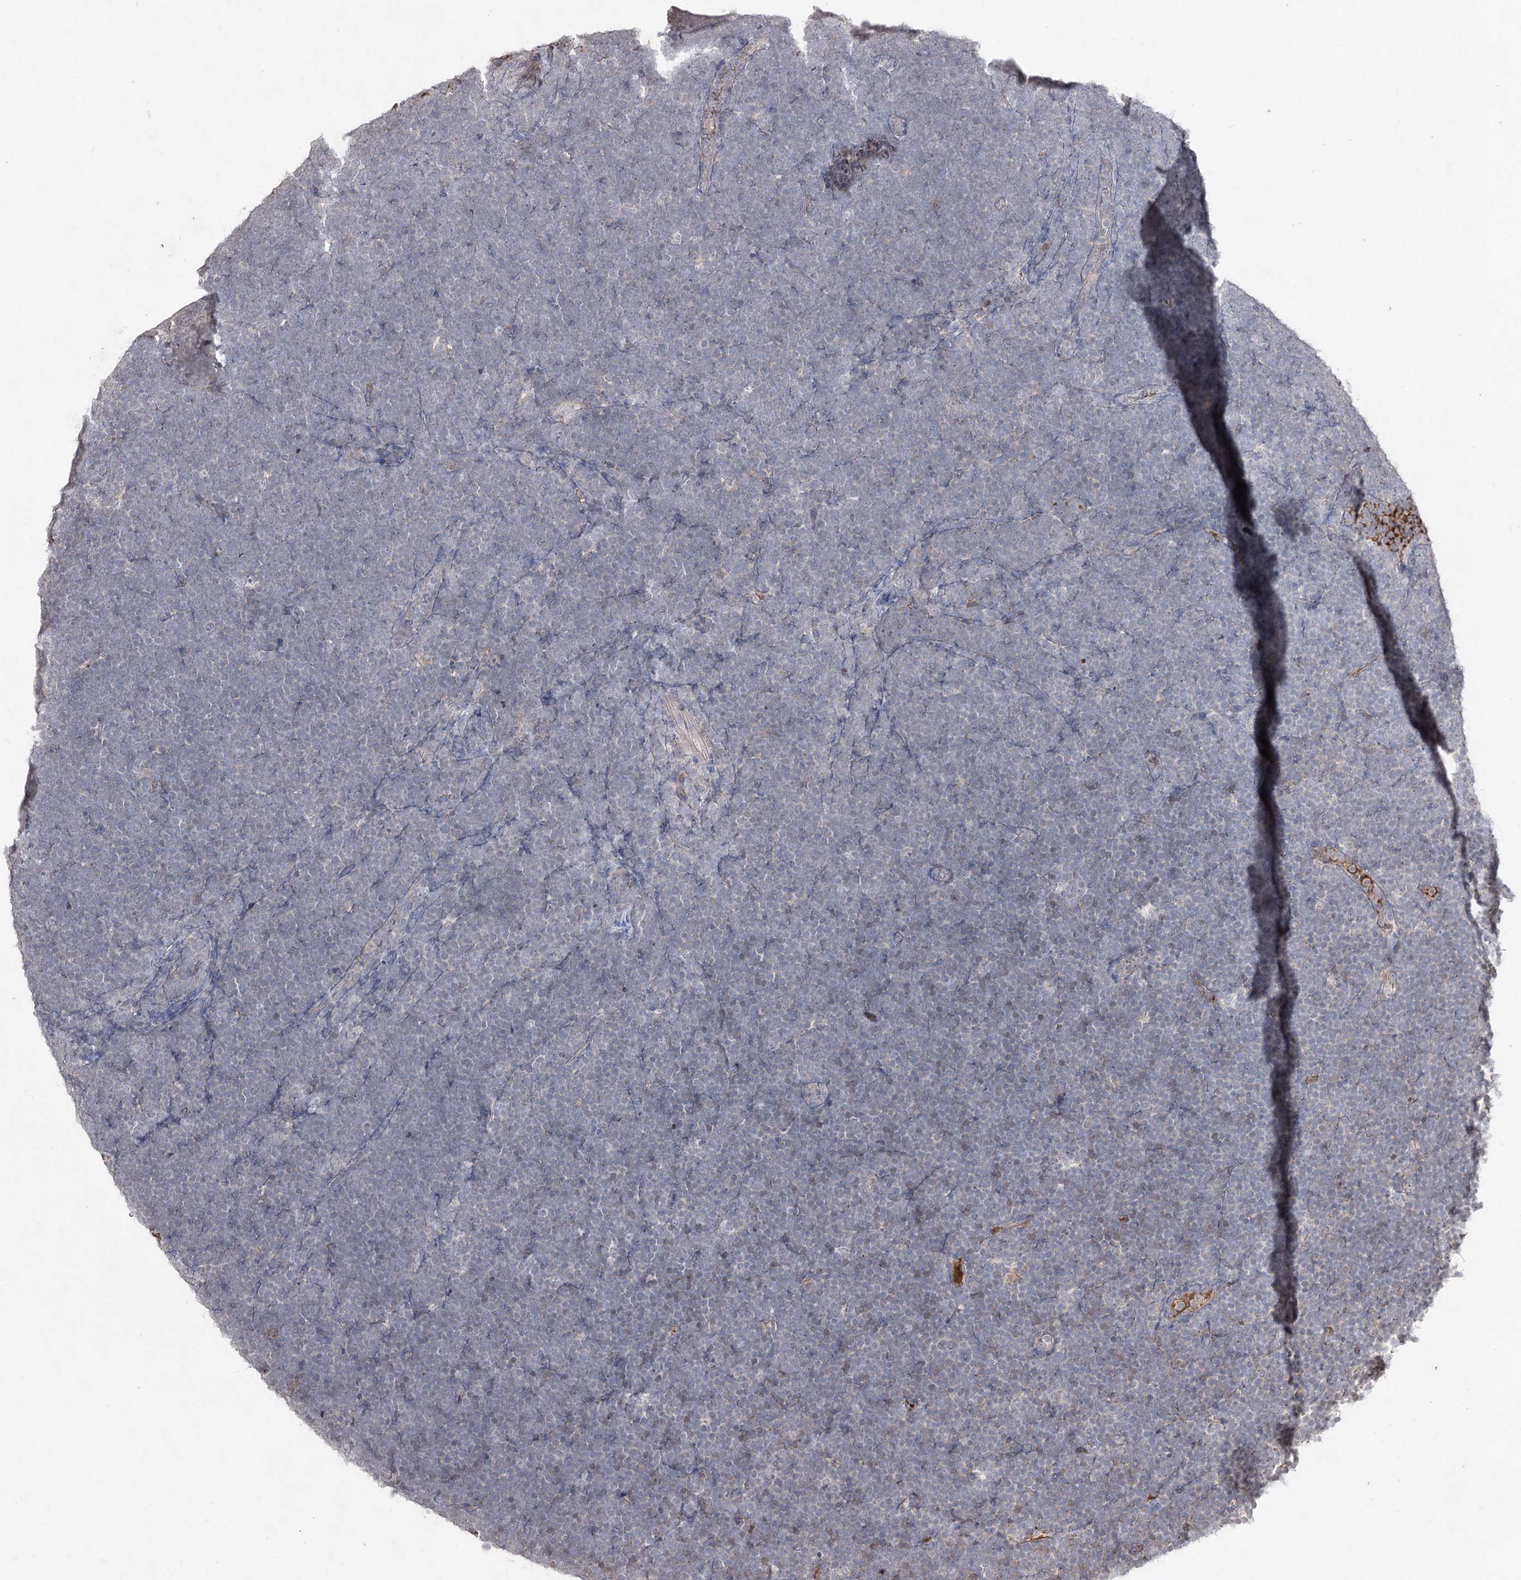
{"staining": {"intensity": "negative", "quantity": "none", "location": "none"}, "tissue": "lymphoma", "cell_type": "Tumor cells", "image_type": "cancer", "snomed": [{"axis": "morphology", "description": "Malignant lymphoma, non-Hodgkin's type, High grade"}, {"axis": "topography", "description": "Lymph node"}], "caption": "Histopathology image shows no protein positivity in tumor cells of malignant lymphoma, non-Hodgkin's type (high-grade) tissue.", "gene": "SYNGR3", "patient": {"sex": "male", "age": 13}}